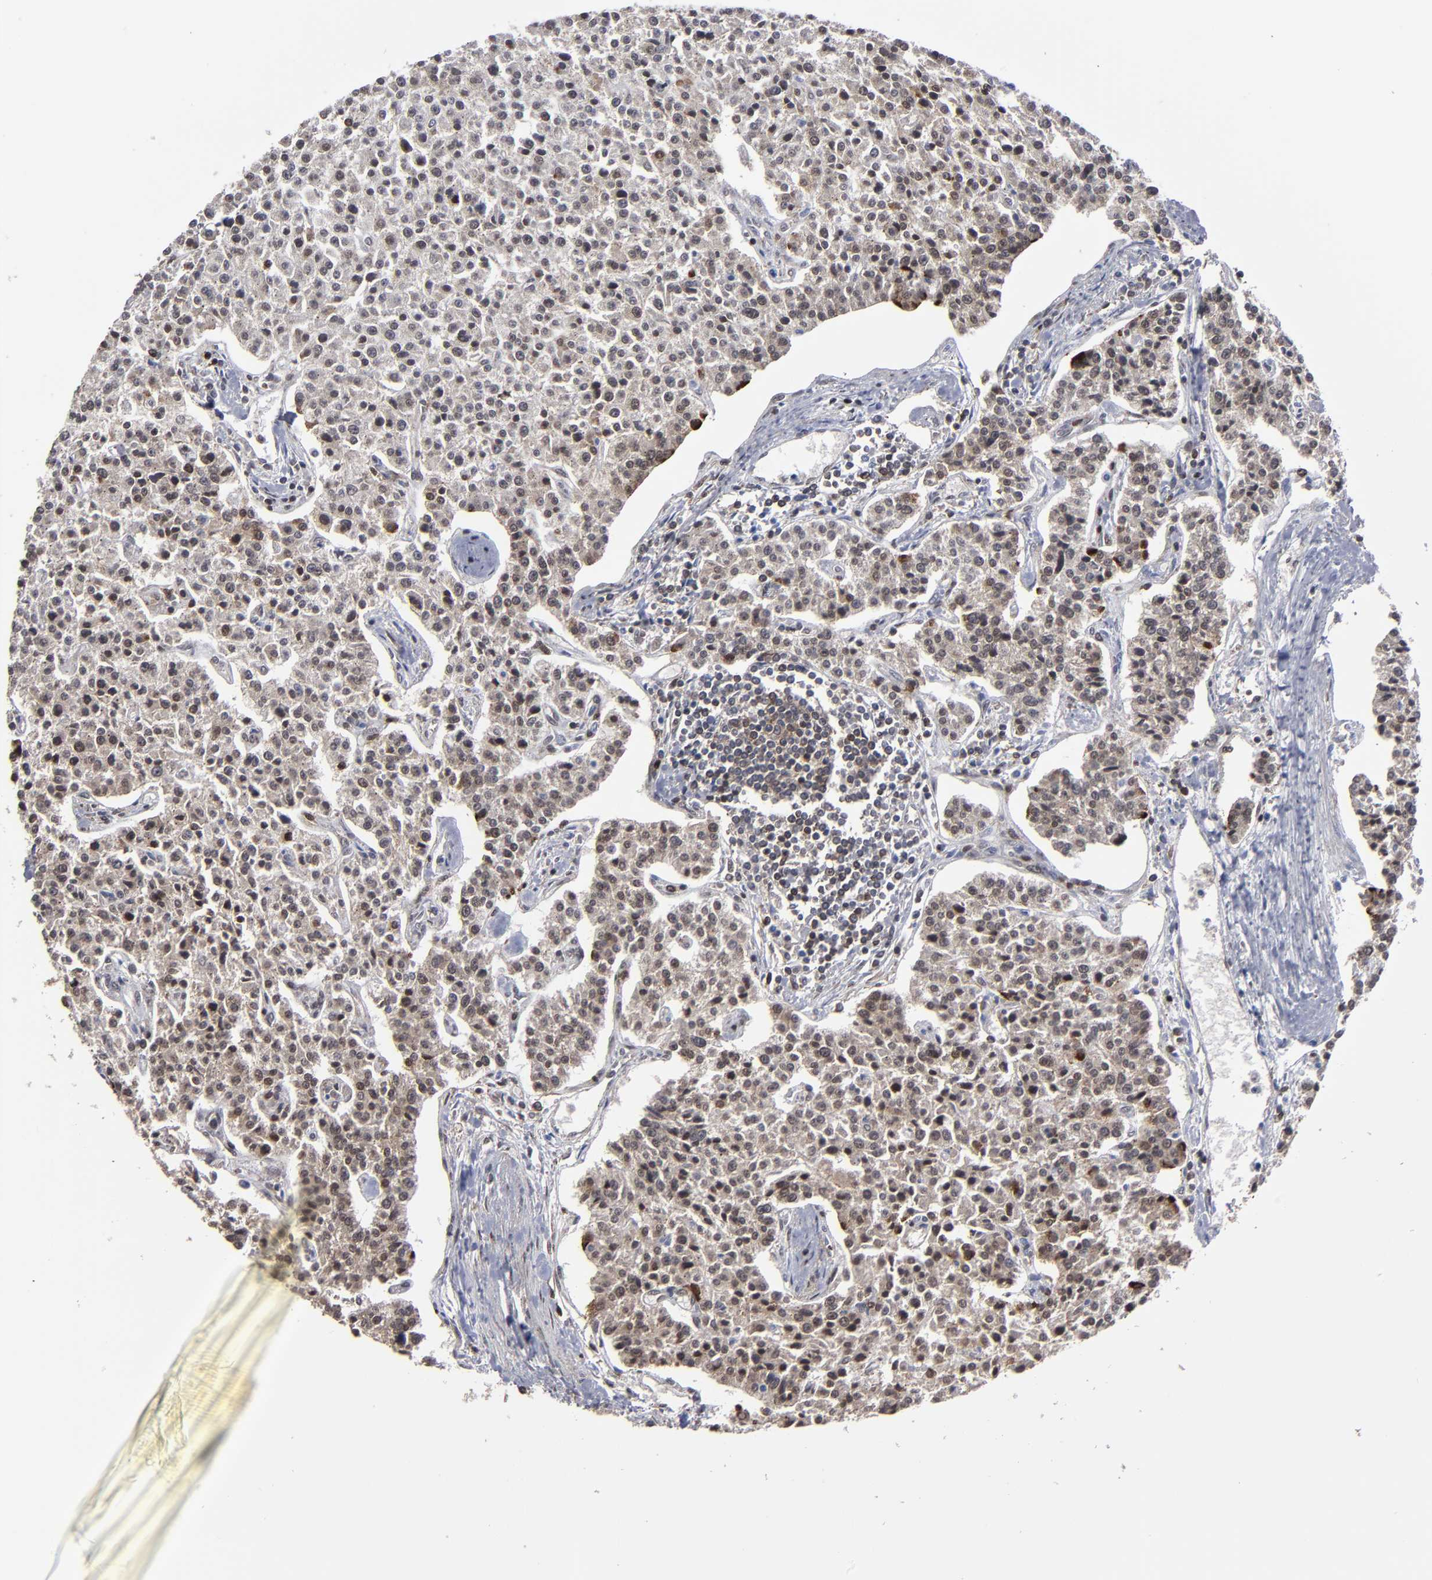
{"staining": {"intensity": "moderate", "quantity": ">75%", "location": "cytoplasmic/membranous,nuclear"}, "tissue": "carcinoid", "cell_type": "Tumor cells", "image_type": "cancer", "snomed": [{"axis": "morphology", "description": "Carcinoid, malignant, NOS"}, {"axis": "topography", "description": "Stomach"}], "caption": "About >75% of tumor cells in human carcinoid (malignant) show moderate cytoplasmic/membranous and nuclear protein expression as visualized by brown immunohistochemical staining.", "gene": "KIAA2026", "patient": {"sex": "female", "age": 76}}